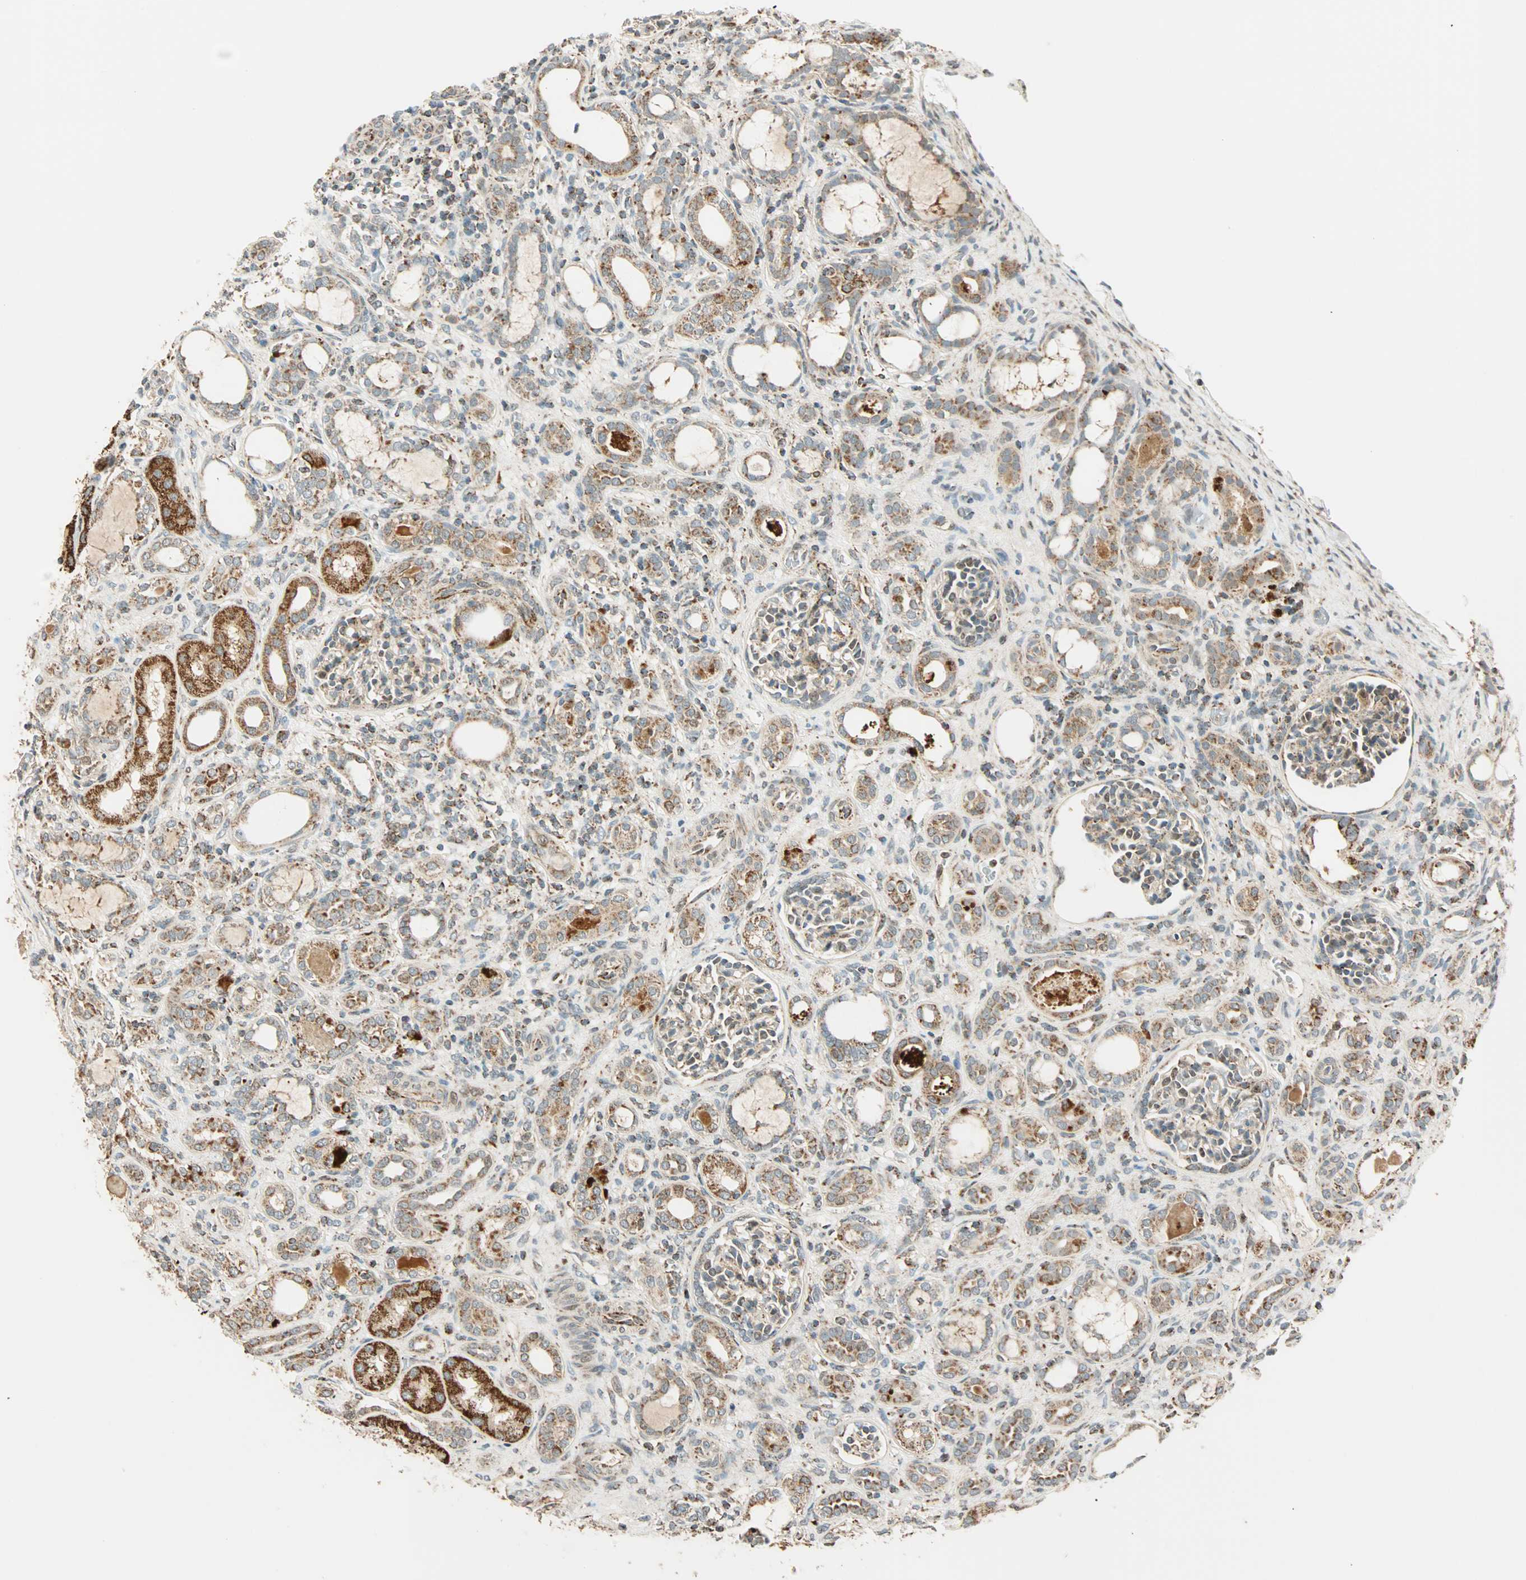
{"staining": {"intensity": "weak", "quantity": "25%-75%", "location": "cytoplasmic/membranous"}, "tissue": "kidney", "cell_type": "Cells in glomeruli", "image_type": "normal", "snomed": [{"axis": "morphology", "description": "Normal tissue, NOS"}, {"axis": "topography", "description": "Kidney"}], "caption": "DAB immunohistochemical staining of benign kidney displays weak cytoplasmic/membranous protein expression in approximately 25%-75% of cells in glomeruli. (DAB IHC with brightfield microscopy, high magnification).", "gene": "SPRY4", "patient": {"sex": "male", "age": 7}}